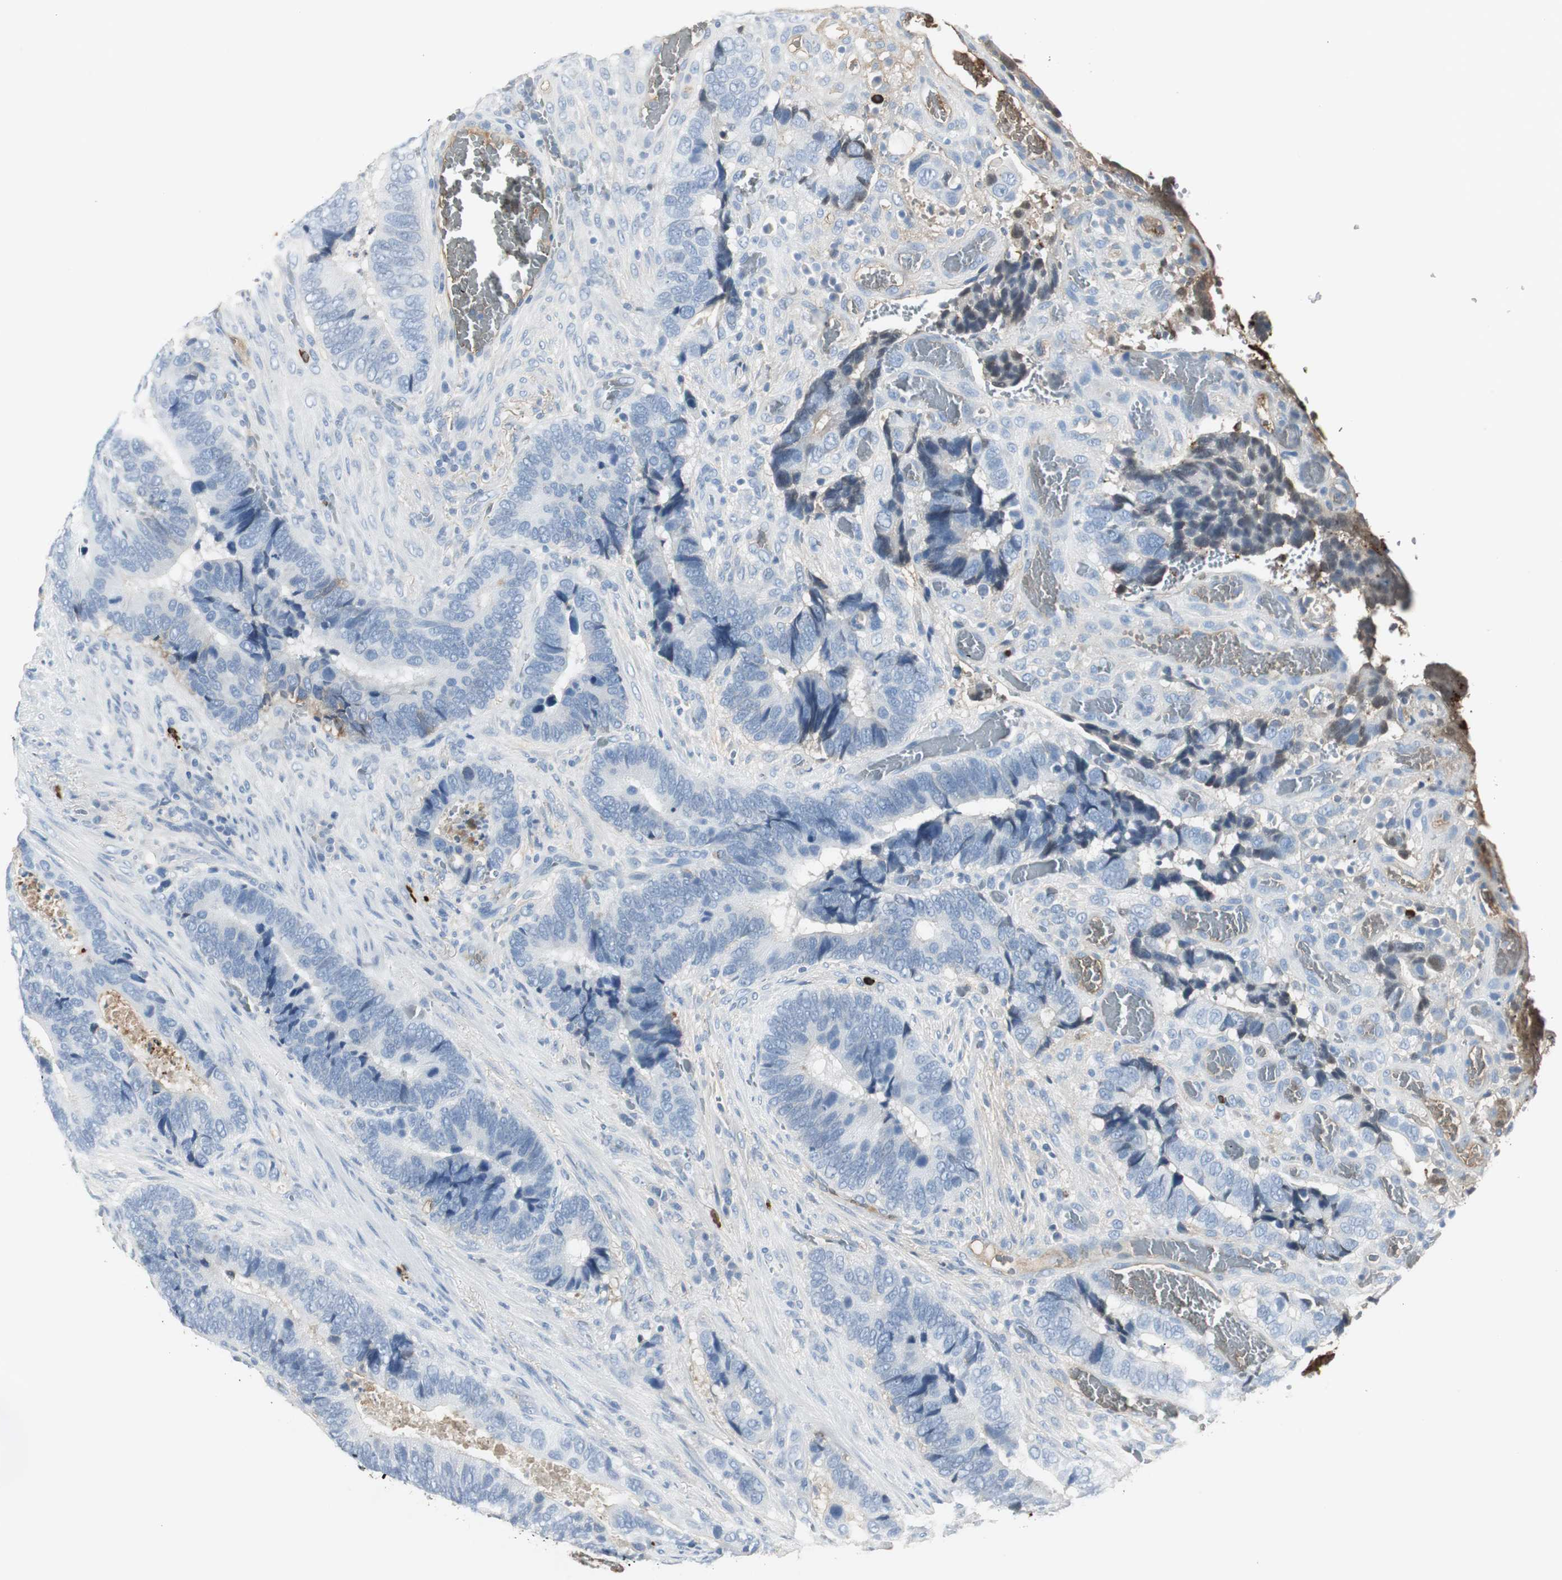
{"staining": {"intensity": "negative", "quantity": "none", "location": "none"}, "tissue": "colorectal cancer", "cell_type": "Tumor cells", "image_type": "cancer", "snomed": [{"axis": "morphology", "description": "Adenocarcinoma, NOS"}, {"axis": "topography", "description": "Colon"}], "caption": "Tumor cells show no significant protein staining in adenocarcinoma (colorectal).", "gene": "IGHA1", "patient": {"sex": "male", "age": 72}}